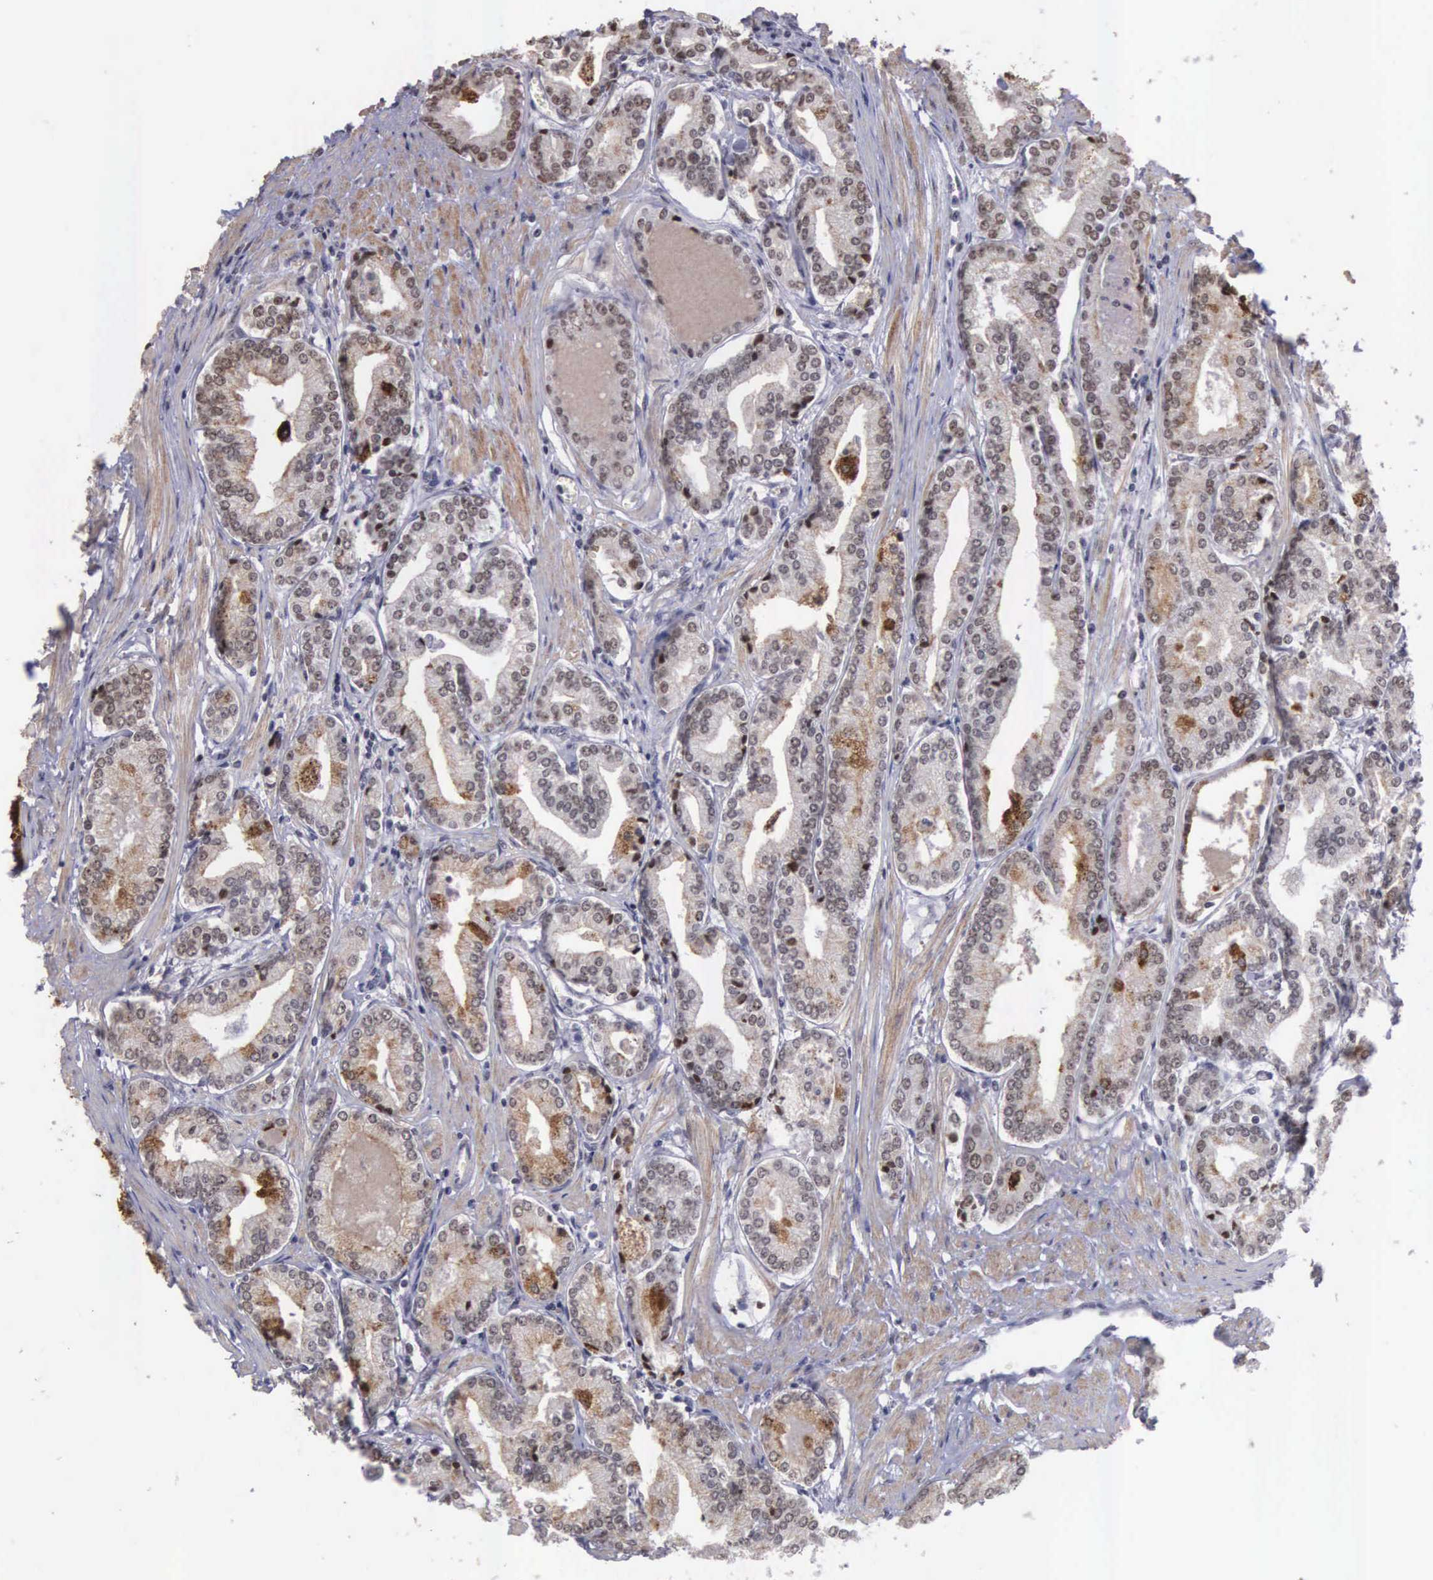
{"staining": {"intensity": "moderate", "quantity": ">75%", "location": "nuclear"}, "tissue": "prostate cancer", "cell_type": "Tumor cells", "image_type": "cancer", "snomed": [{"axis": "morphology", "description": "Adenocarcinoma, Medium grade"}, {"axis": "topography", "description": "Prostate"}], "caption": "Medium-grade adenocarcinoma (prostate) was stained to show a protein in brown. There is medium levels of moderate nuclear expression in approximately >75% of tumor cells. (DAB IHC with brightfield microscopy, high magnification).", "gene": "ZNF275", "patient": {"sex": "male", "age": 72}}